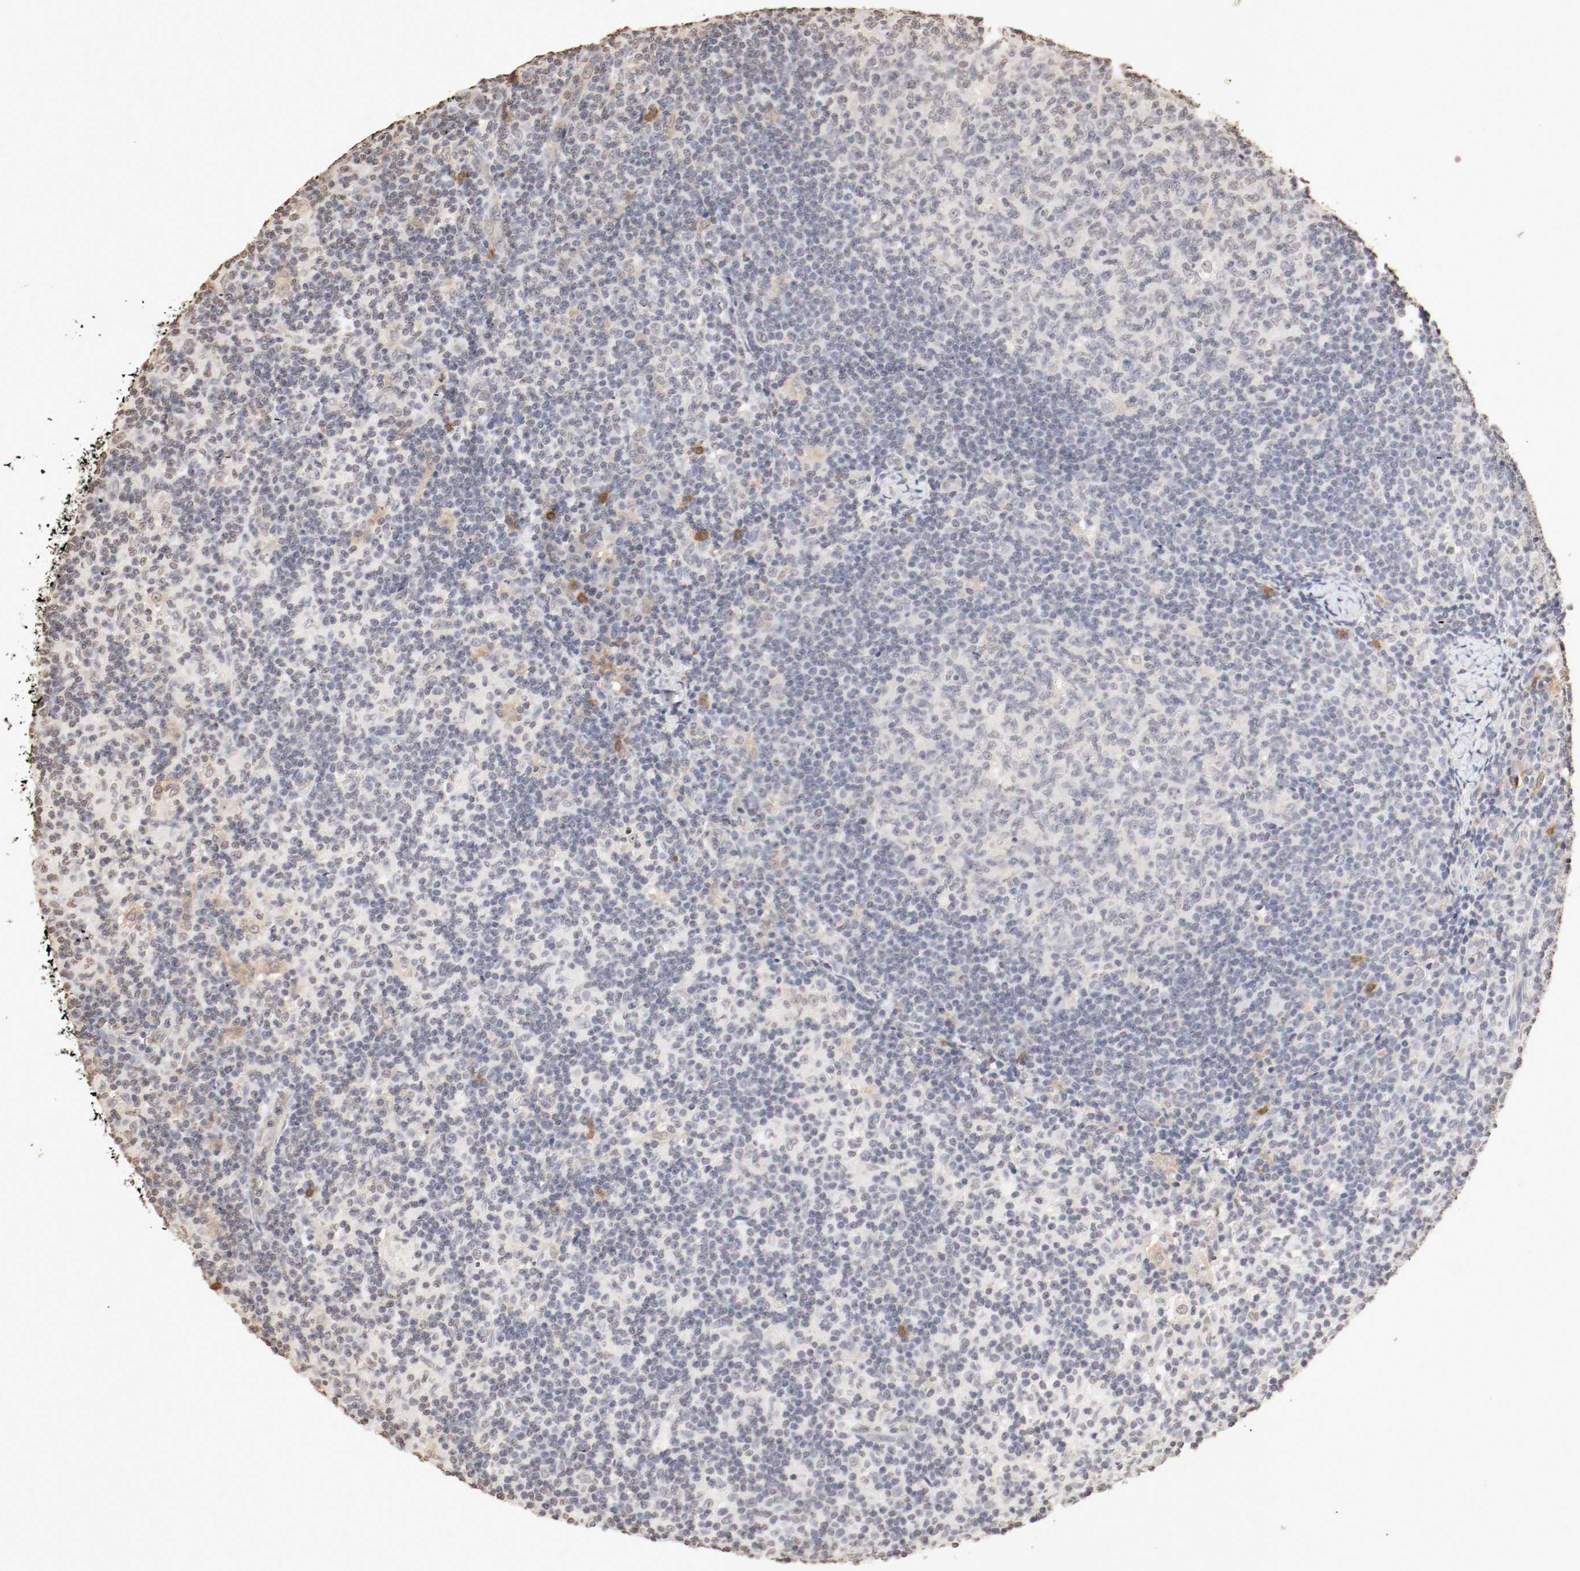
{"staining": {"intensity": "negative", "quantity": "none", "location": "none"}, "tissue": "lymph node", "cell_type": "Germinal center cells", "image_type": "normal", "snomed": [{"axis": "morphology", "description": "Normal tissue, NOS"}, {"axis": "morphology", "description": "Inflammation, NOS"}, {"axis": "topography", "description": "Lymph node"}], "caption": "This image is of unremarkable lymph node stained with immunohistochemistry (IHC) to label a protein in brown with the nuclei are counter-stained blue. There is no expression in germinal center cells. (IHC, brightfield microscopy, high magnification).", "gene": "WASL", "patient": {"sex": "male", "age": 55}}